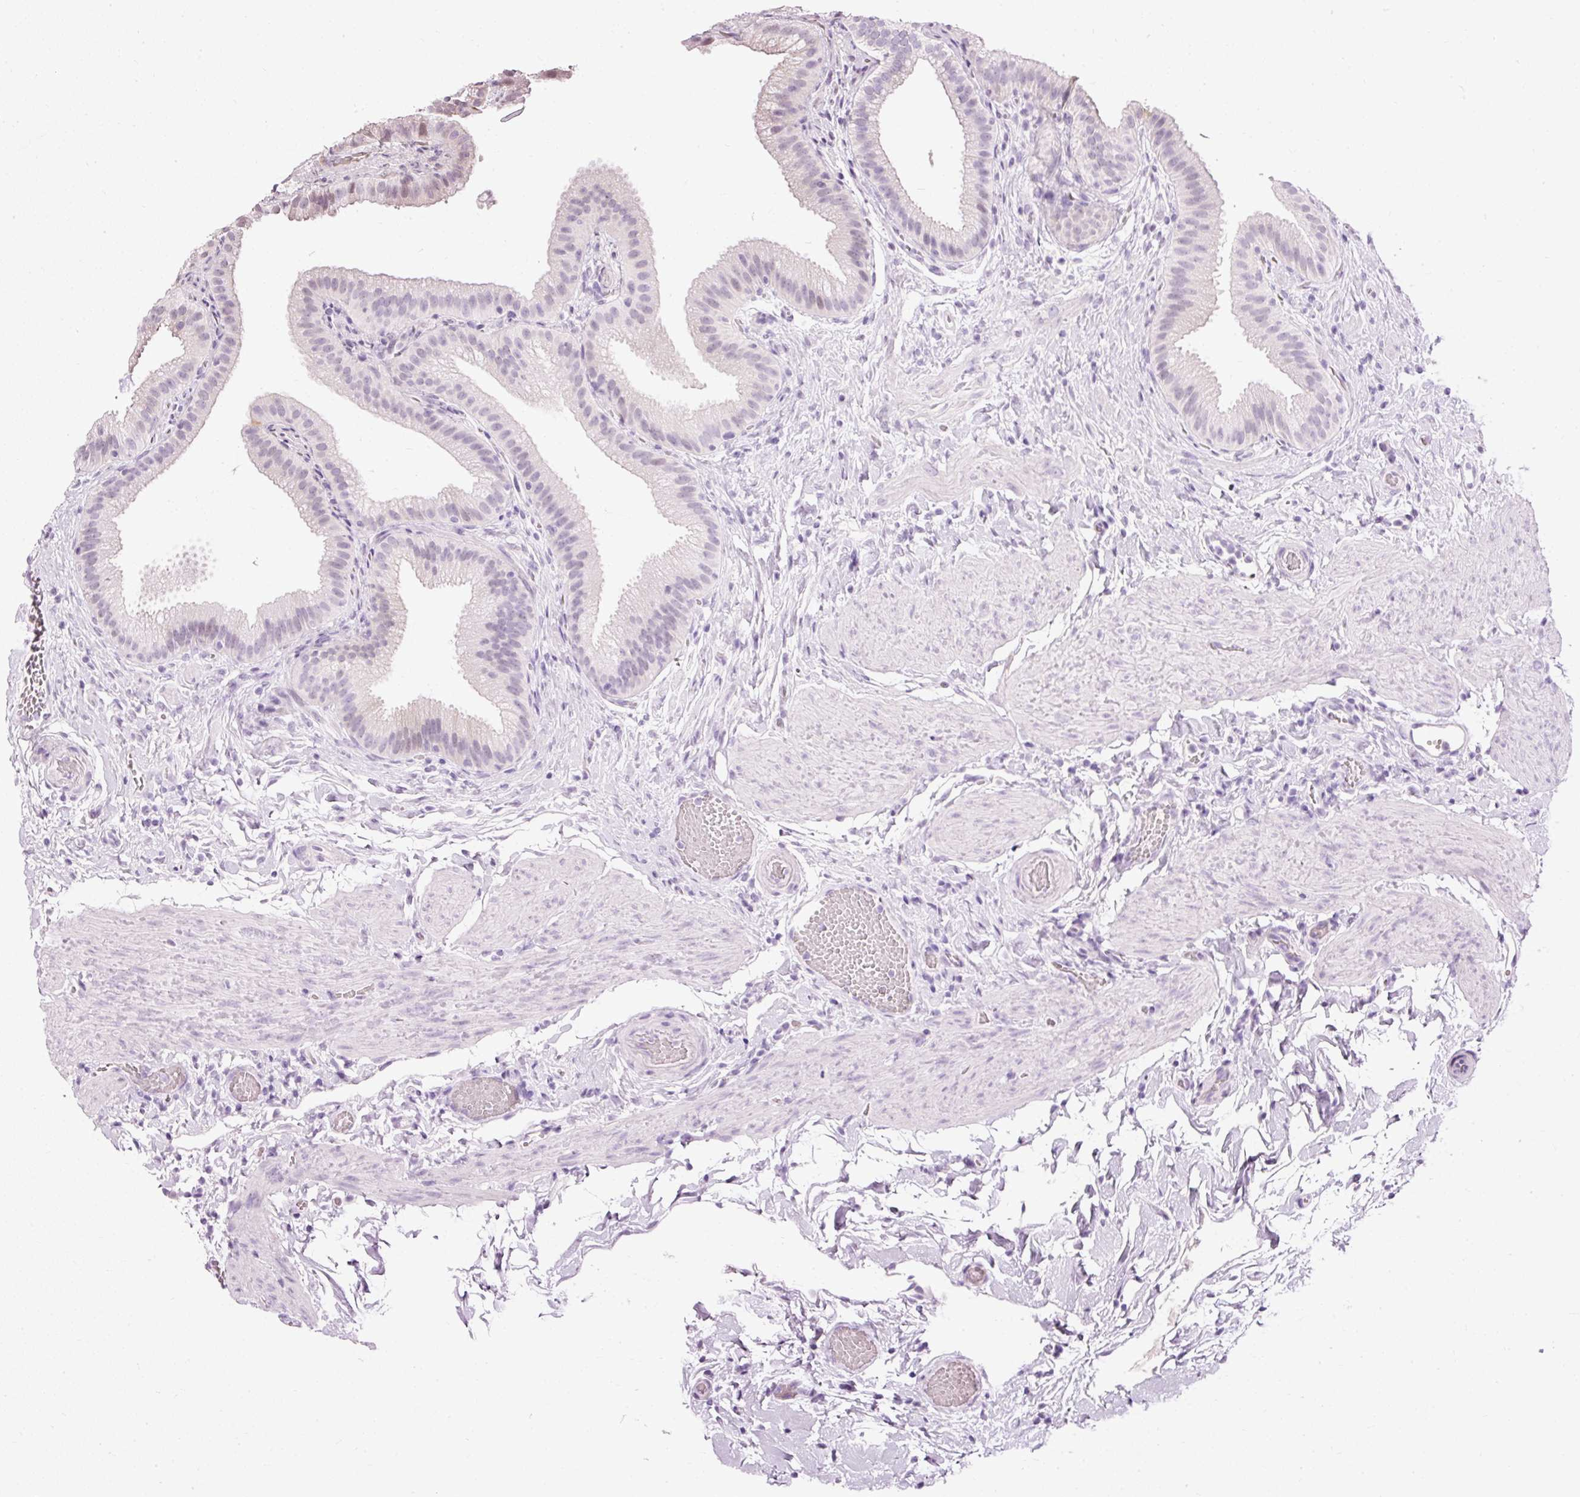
{"staining": {"intensity": "negative", "quantity": "none", "location": "none"}, "tissue": "gallbladder", "cell_type": "Glandular cells", "image_type": "normal", "snomed": [{"axis": "morphology", "description": "Normal tissue, NOS"}, {"axis": "topography", "description": "Gallbladder"}], "caption": "Immunohistochemical staining of unremarkable human gallbladder shows no significant positivity in glandular cells. Brightfield microscopy of immunohistochemistry (IHC) stained with DAB (brown) and hematoxylin (blue), captured at high magnification.", "gene": "PDE6B", "patient": {"sex": "female", "age": 63}}